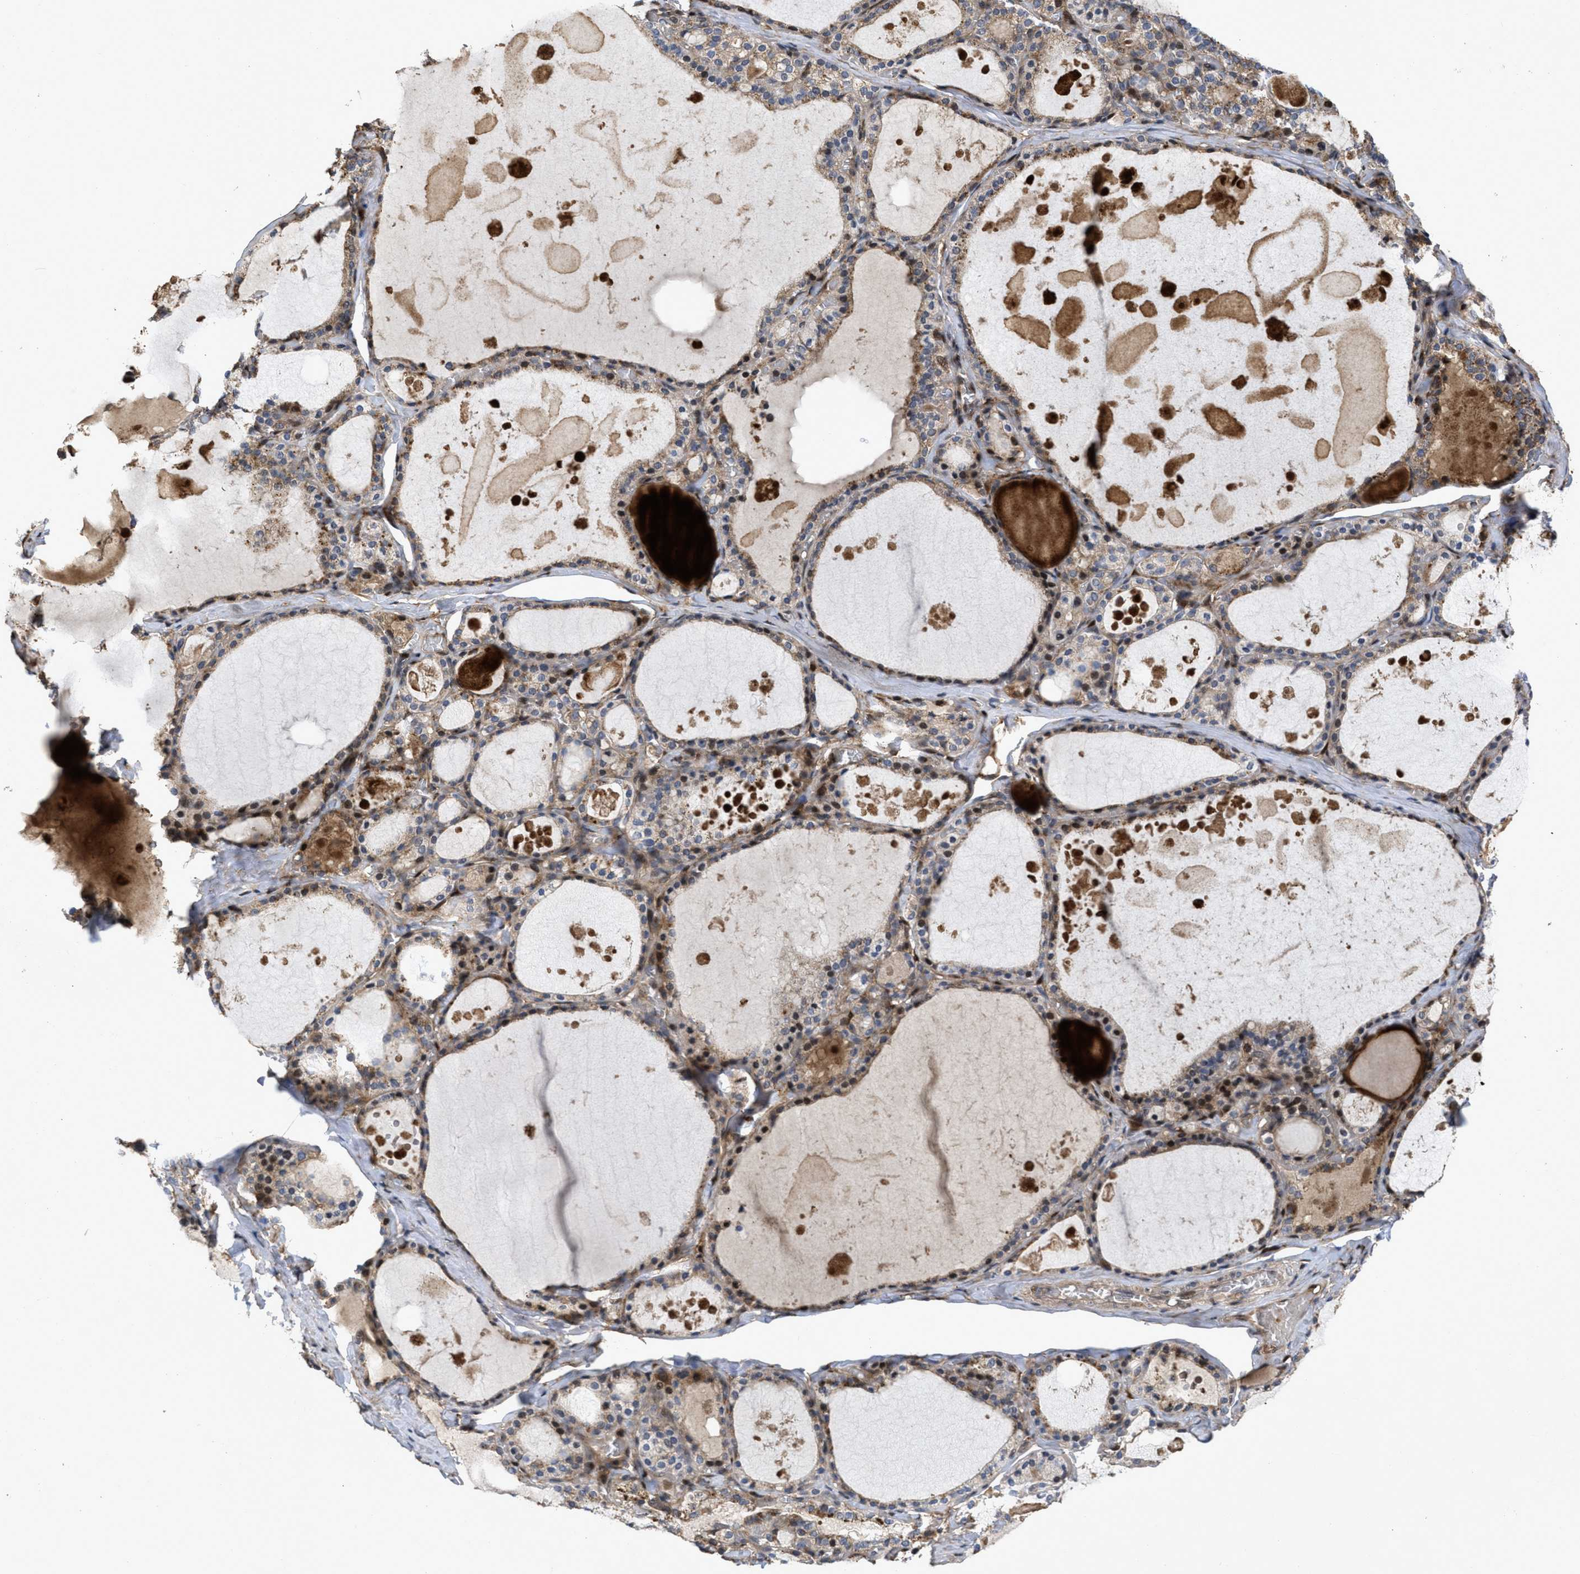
{"staining": {"intensity": "moderate", "quantity": ">75%", "location": "cytoplasmic/membranous,nuclear"}, "tissue": "thyroid gland", "cell_type": "Glandular cells", "image_type": "normal", "snomed": [{"axis": "morphology", "description": "Normal tissue, NOS"}, {"axis": "topography", "description": "Thyroid gland"}], "caption": "This is a photomicrograph of immunohistochemistry (IHC) staining of benign thyroid gland, which shows moderate positivity in the cytoplasmic/membranous,nuclear of glandular cells.", "gene": "CBR3", "patient": {"sex": "male", "age": 56}}